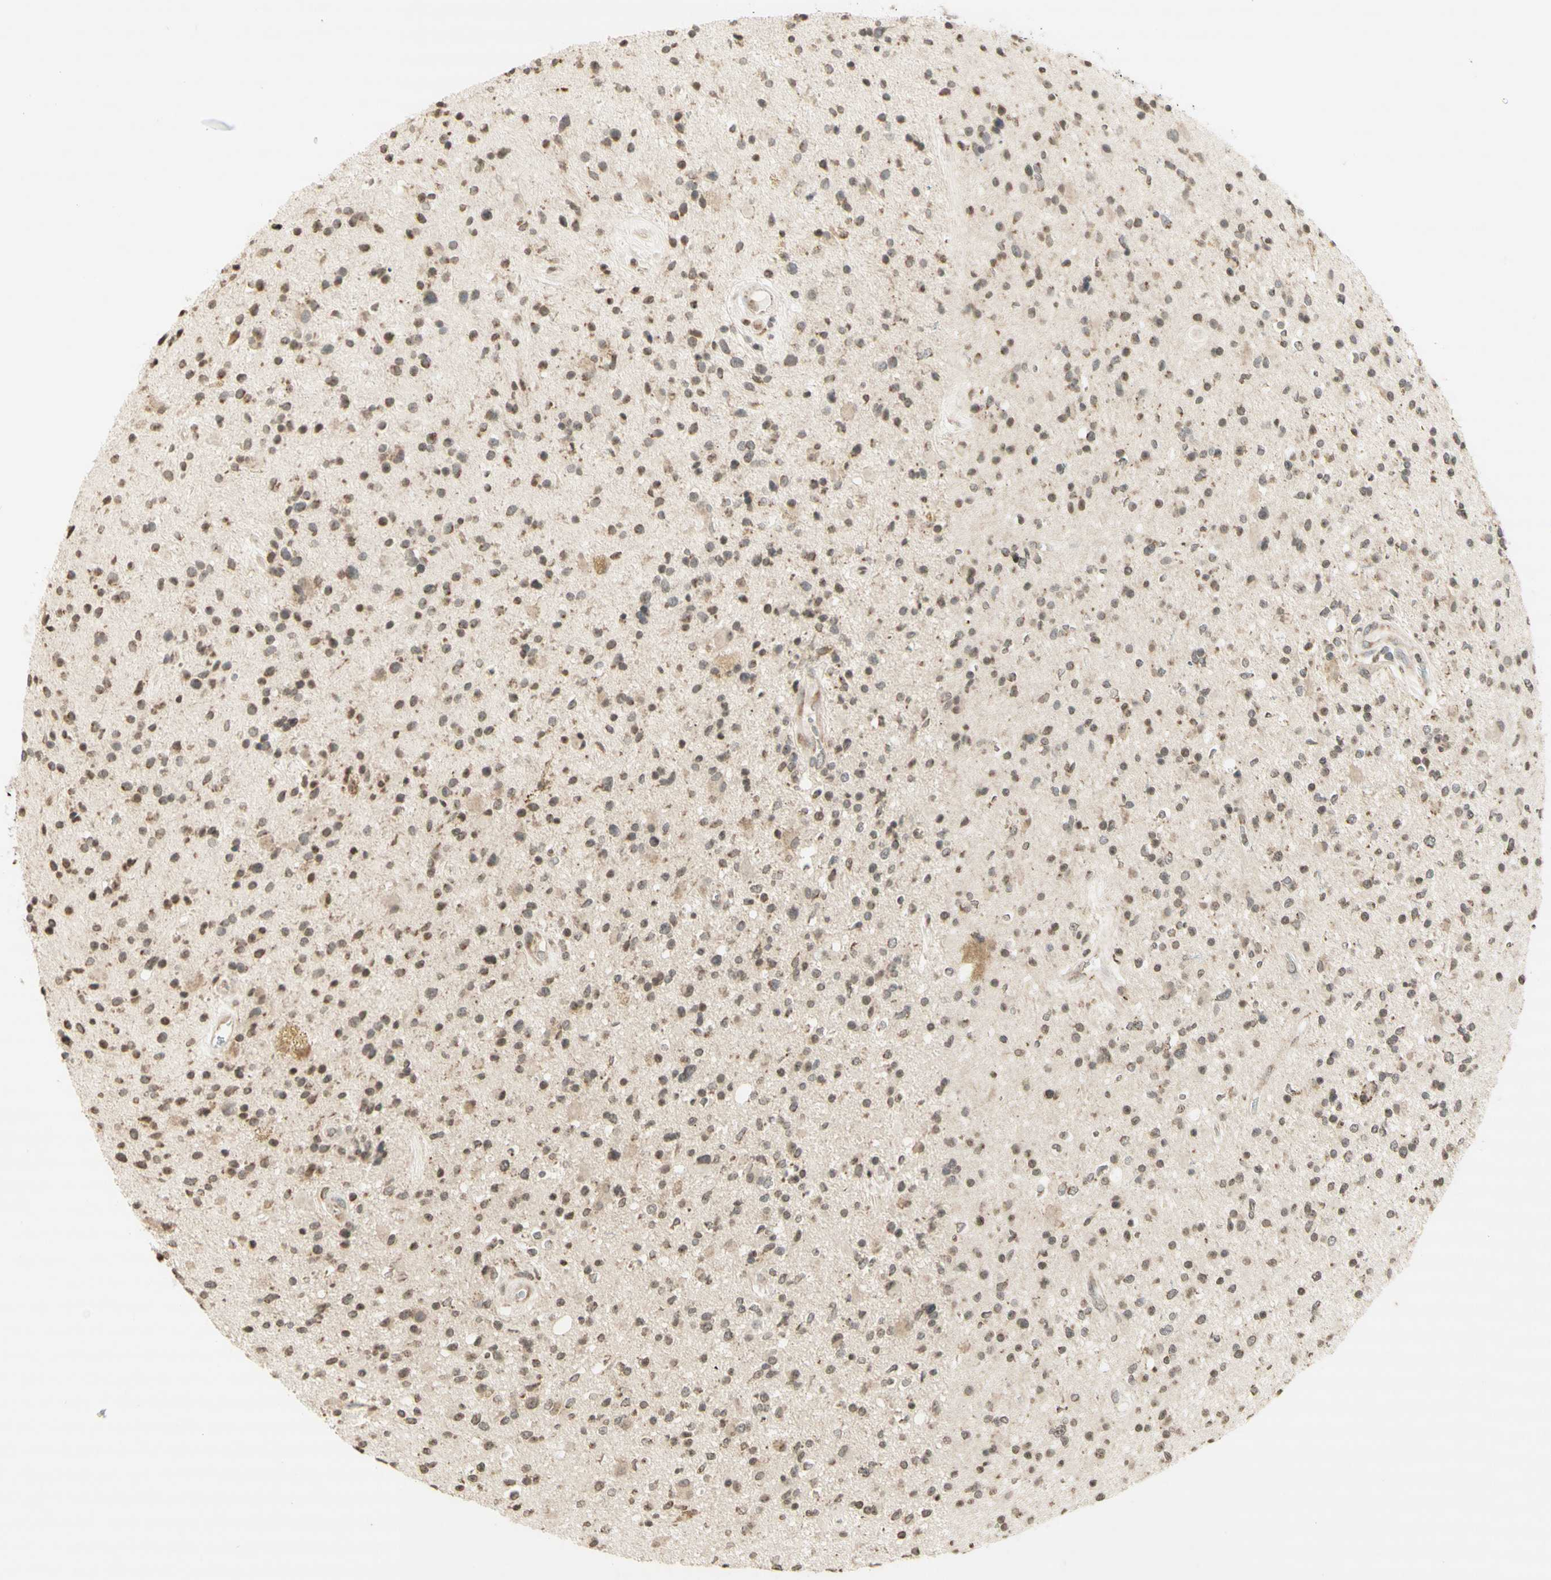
{"staining": {"intensity": "weak", "quantity": ">75%", "location": "cytoplasmic/membranous,nuclear"}, "tissue": "glioma", "cell_type": "Tumor cells", "image_type": "cancer", "snomed": [{"axis": "morphology", "description": "Glioma, malignant, High grade"}, {"axis": "topography", "description": "Brain"}], "caption": "Approximately >75% of tumor cells in glioma show weak cytoplasmic/membranous and nuclear protein expression as visualized by brown immunohistochemical staining.", "gene": "CCNI", "patient": {"sex": "male", "age": 33}}